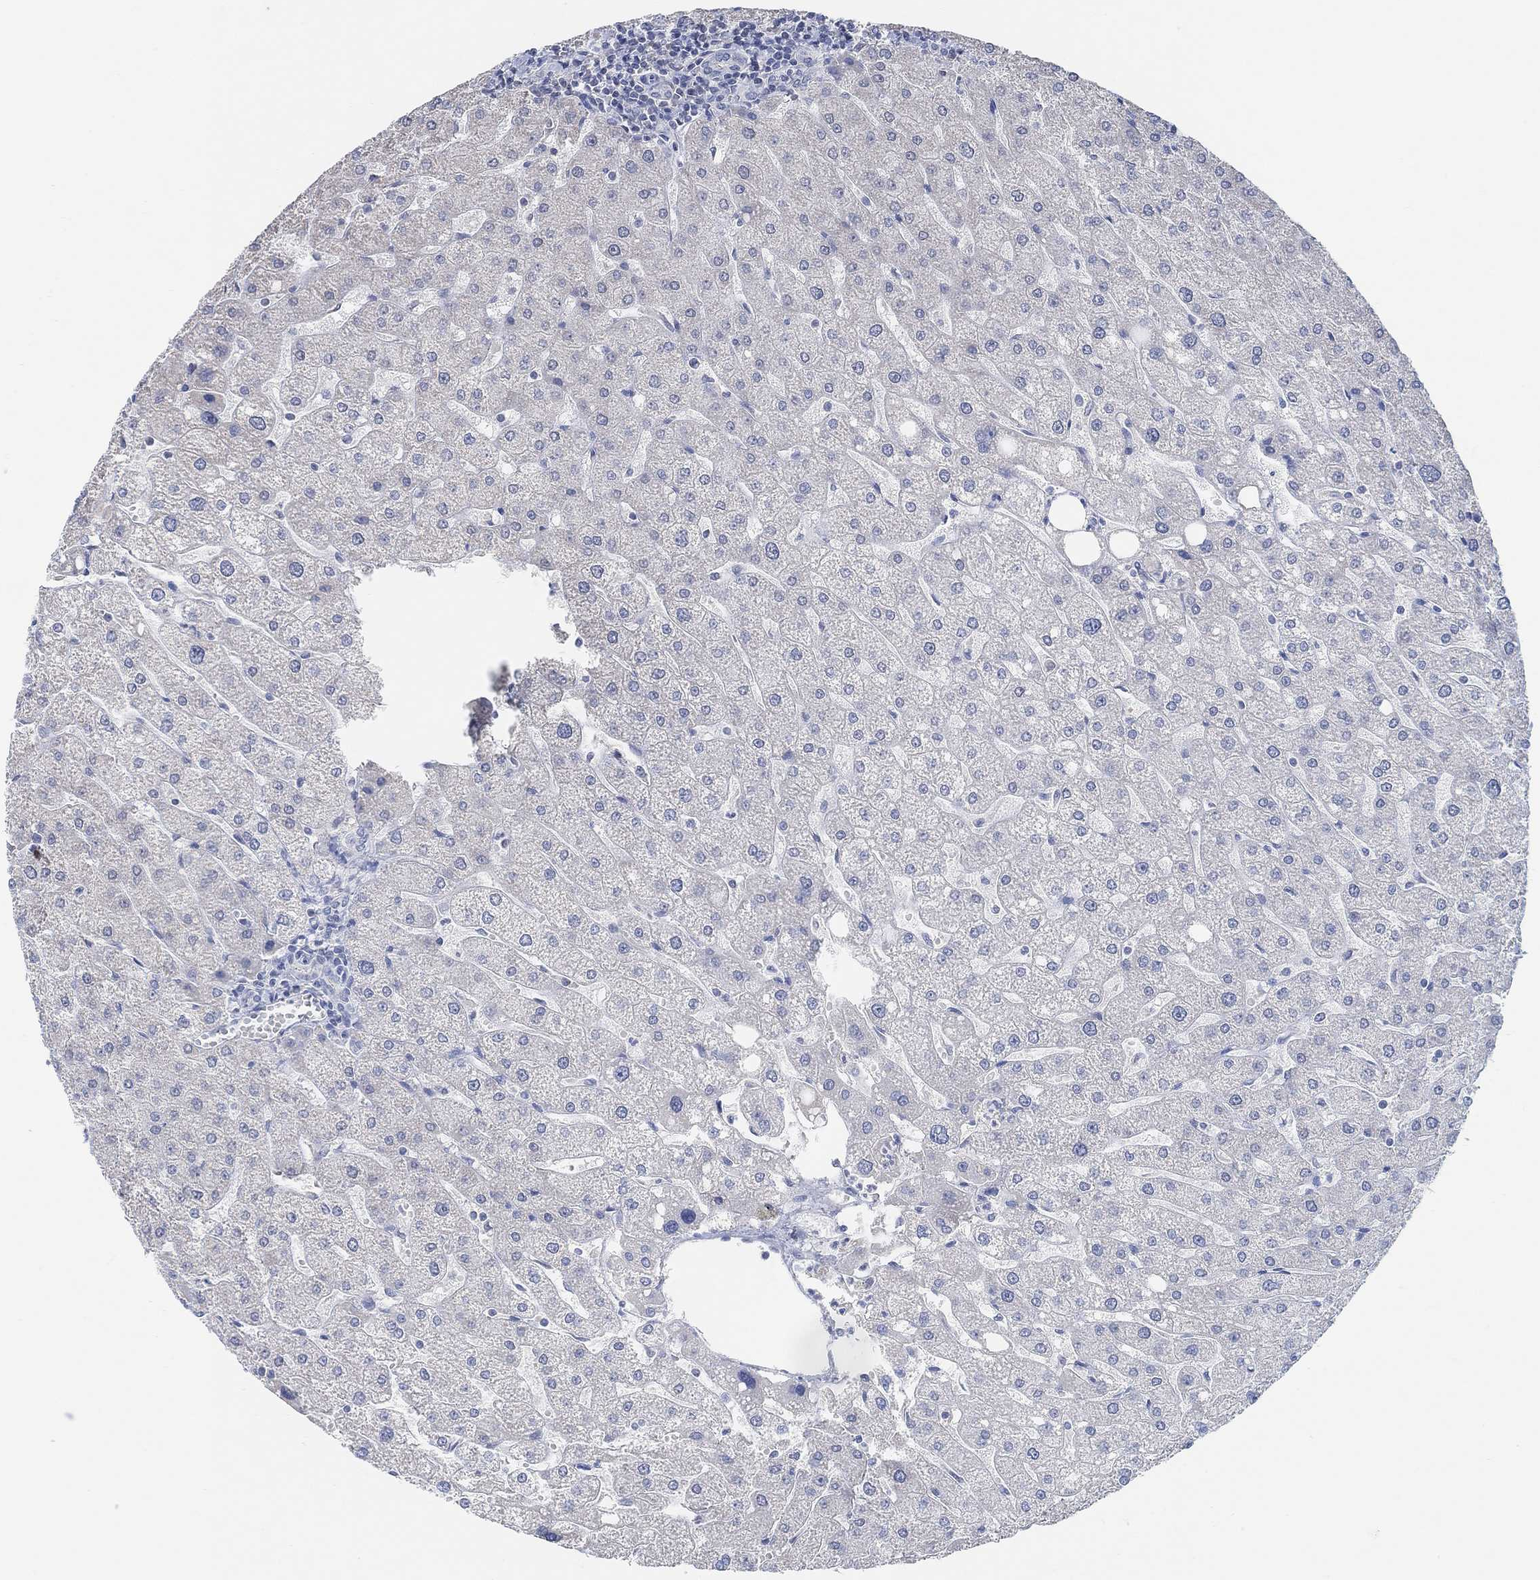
{"staining": {"intensity": "negative", "quantity": "none", "location": "none"}, "tissue": "liver", "cell_type": "Cholangiocytes", "image_type": "normal", "snomed": [{"axis": "morphology", "description": "Normal tissue, NOS"}, {"axis": "topography", "description": "Liver"}], "caption": "A high-resolution histopathology image shows immunohistochemistry staining of benign liver, which exhibits no significant positivity in cholangiocytes. (DAB IHC, high magnification).", "gene": "MUC1", "patient": {"sex": "male", "age": 67}}